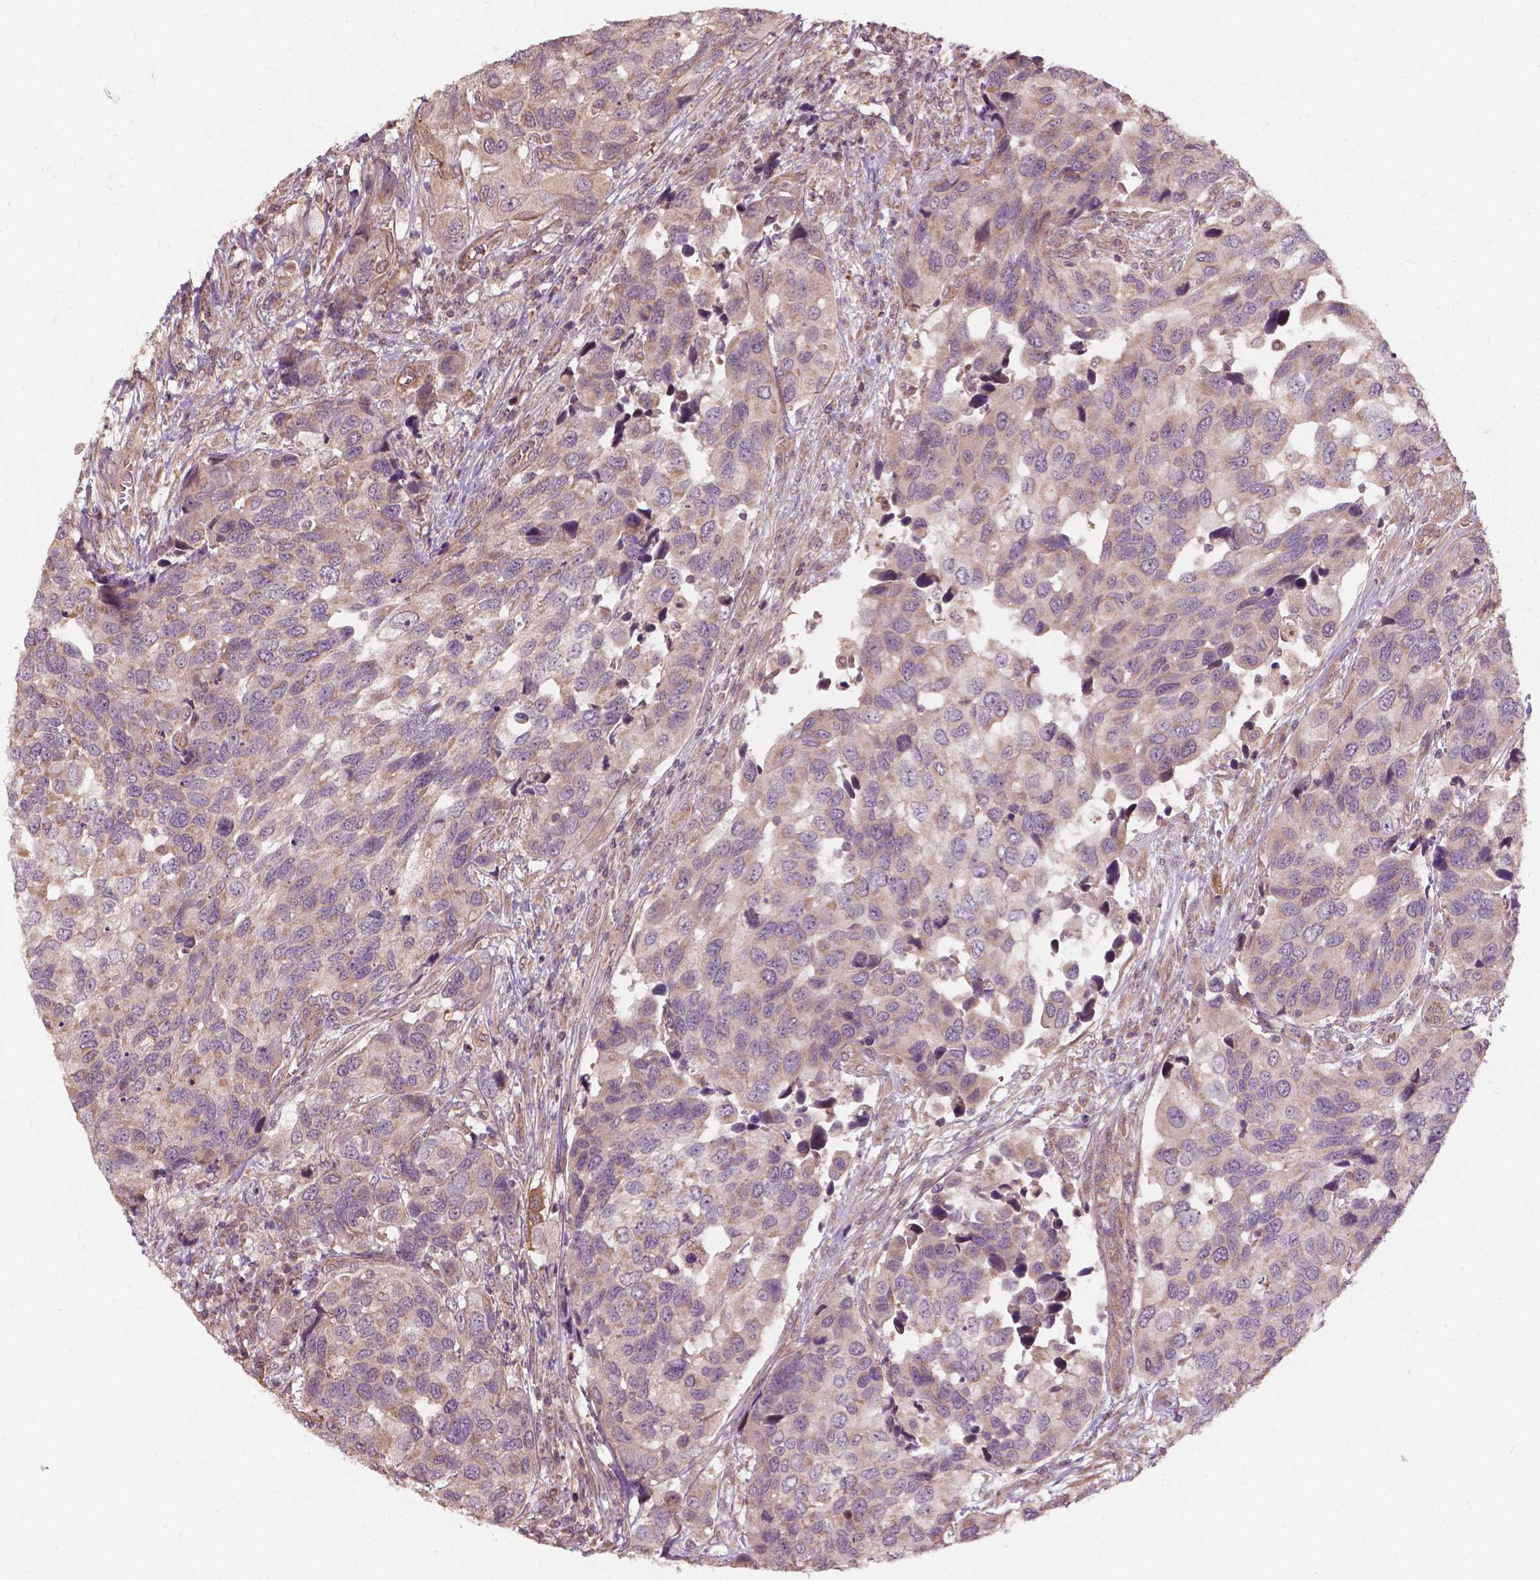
{"staining": {"intensity": "weak", "quantity": "25%-75%", "location": "cytoplasmic/membranous"}, "tissue": "urothelial cancer", "cell_type": "Tumor cells", "image_type": "cancer", "snomed": [{"axis": "morphology", "description": "Urothelial carcinoma, High grade"}, {"axis": "topography", "description": "Urinary bladder"}], "caption": "High-power microscopy captured an immunohistochemistry (IHC) photomicrograph of urothelial cancer, revealing weak cytoplasmic/membranous staining in approximately 25%-75% of tumor cells. (DAB = brown stain, brightfield microscopy at high magnification).", "gene": "CDC42BPA", "patient": {"sex": "male", "age": 60}}